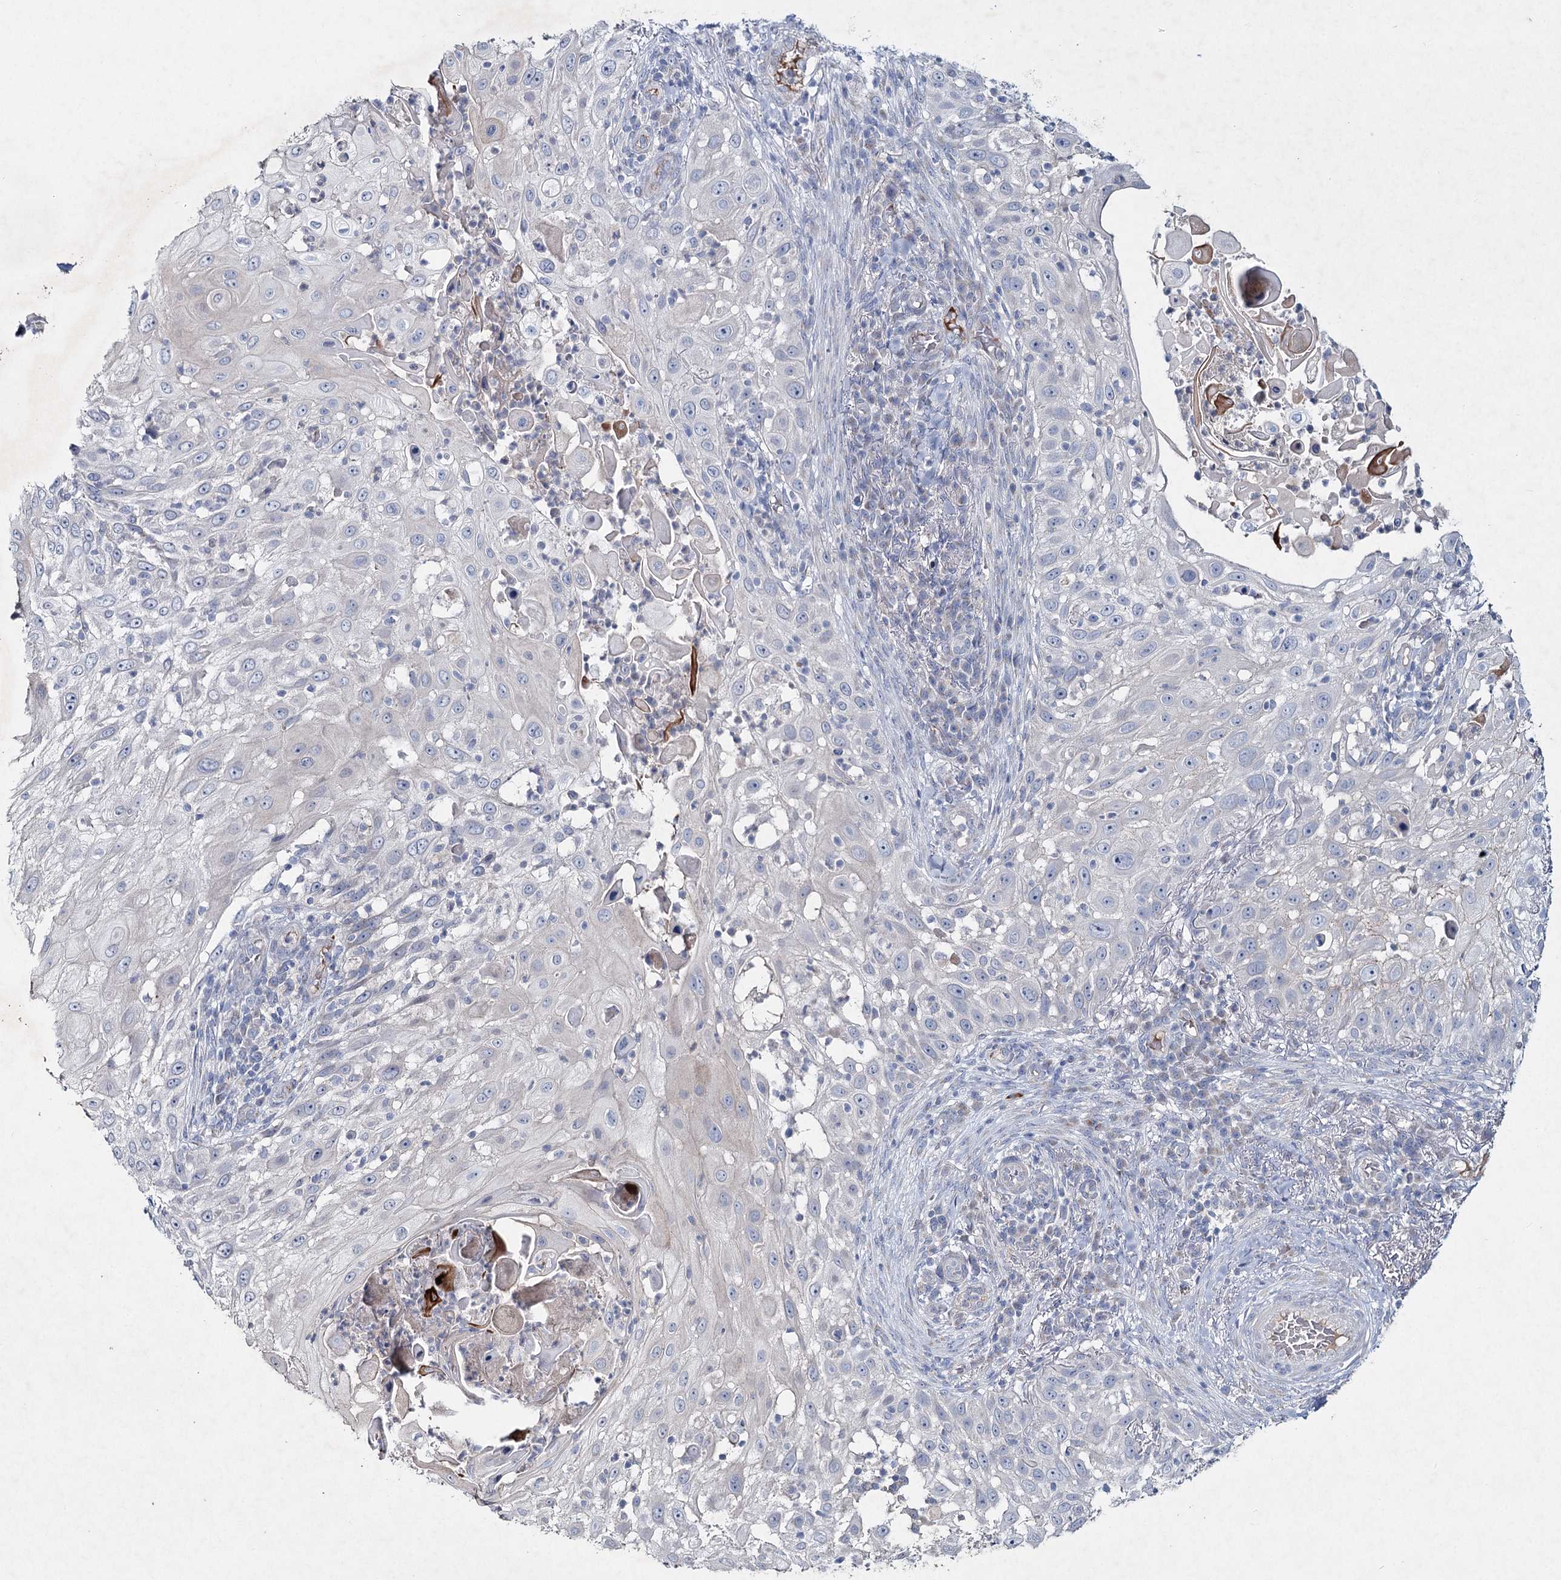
{"staining": {"intensity": "negative", "quantity": "none", "location": "none"}, "tissue": "skin cancer", "cell_type": "Tumor cells", "image_type": "cancer", "snomed": [{"axis": "morphology", "description": "Squamous cell carcinoma, NOS"}, {"axis": "topography", "description": "Skin"}], "caption": "There is no significant staining in tumor cells of skin cancer (squamous cell carcinoma). The staining is performed using DAB (3,3'-diaminobenzidine) brown chromogen with nuclei counter-stained in using hematoxylin.", "gene": "RFX6", "patient": {"sex": "female", "age": 44}}